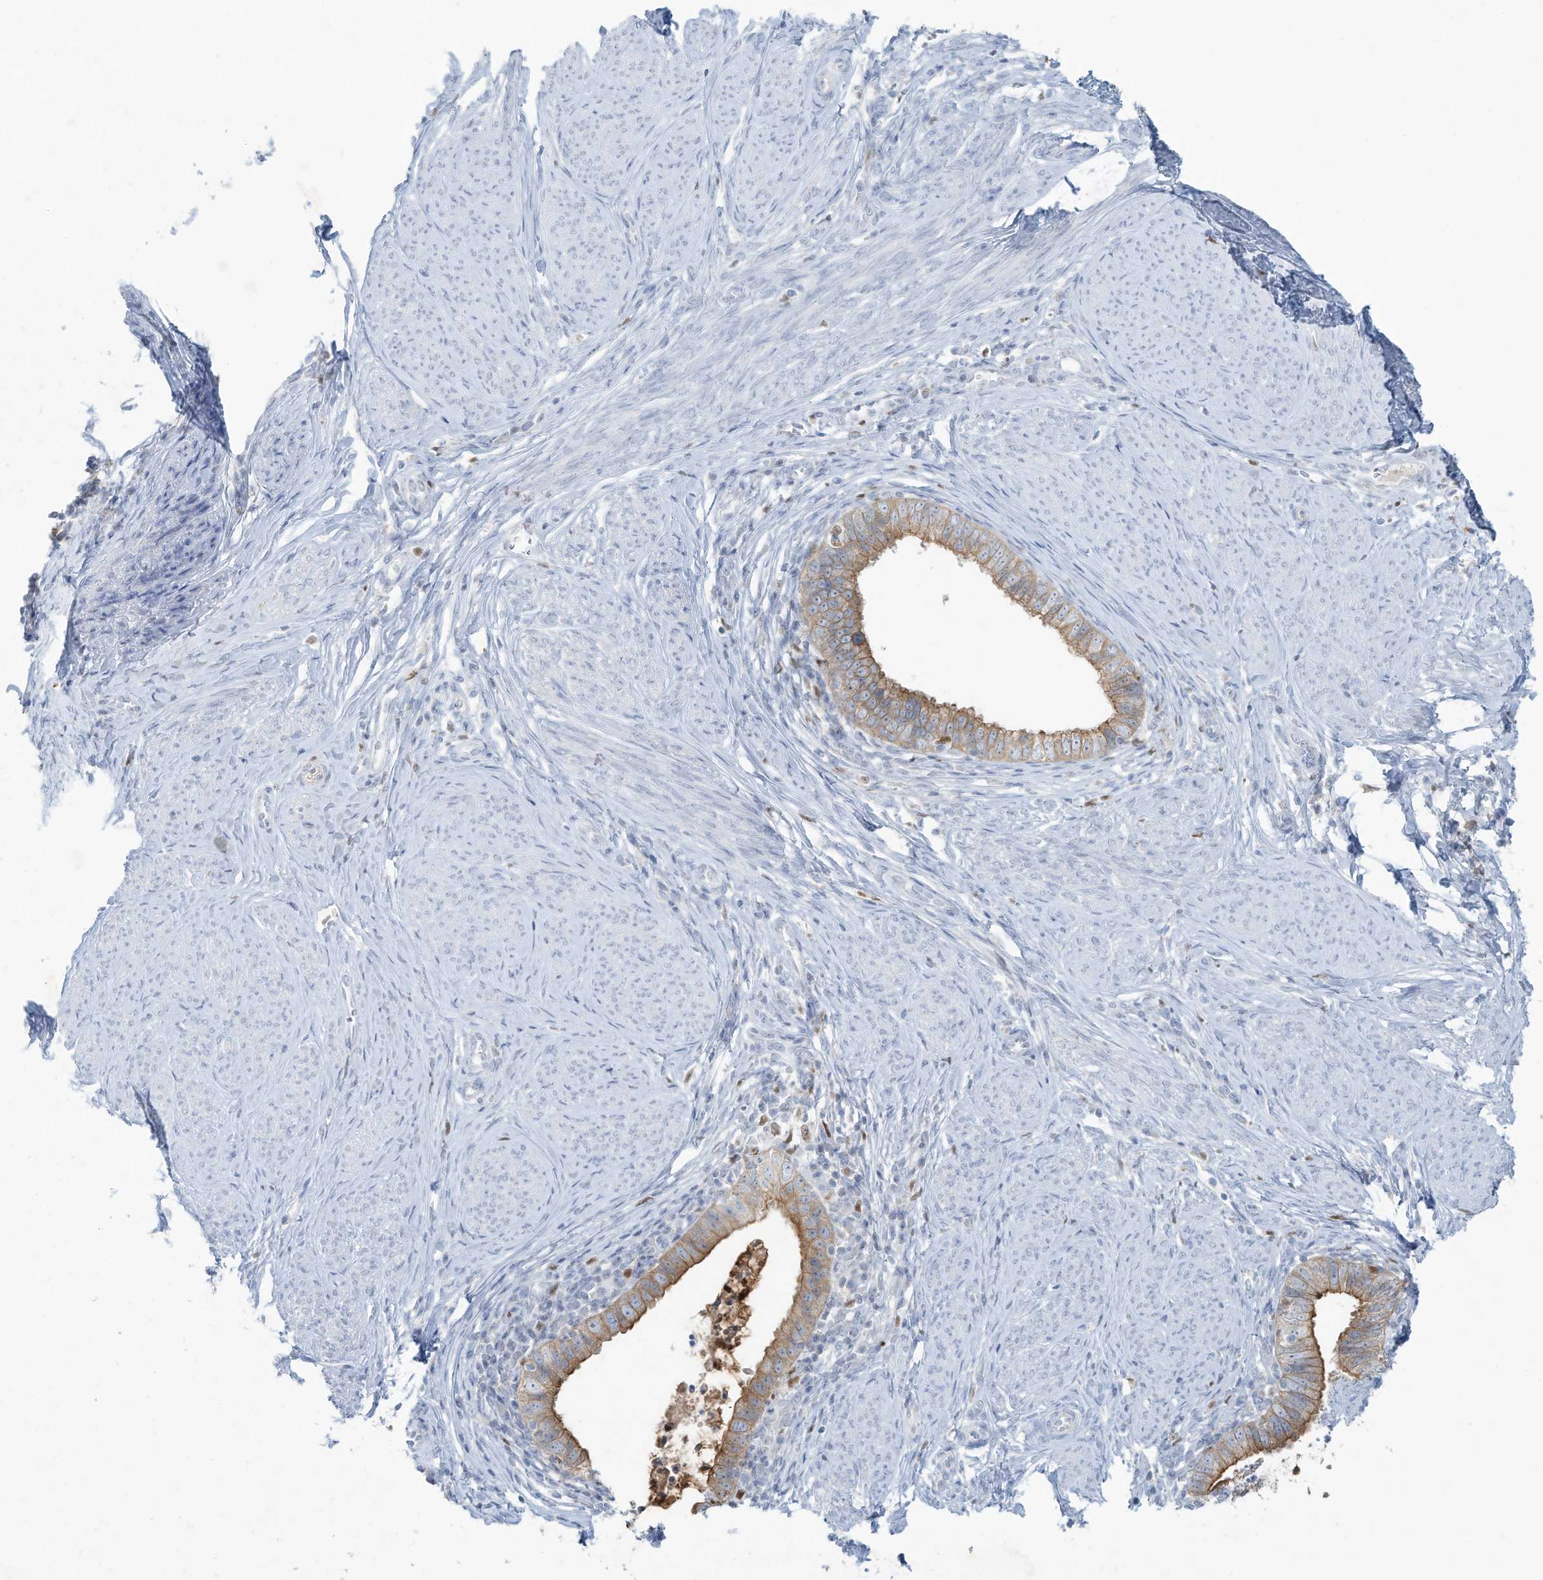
{"staining": {"intensity": "moderate", "quantity": ">75%", "location": "cytoplasmic/membranous"}, "tissue": "cervical cancer", "cell_type": "Tumor cells", "image_type": "cancer", "snomed": [{"axis": "morphology", "description": "Adenocarcinoma, NOS"}, {"axis": "topography", "description": "Cervix"}], "caption": "Protein staining reveals moderate cytoplasmic/membranous staining in approximately >75% of tumor cells in cervical cancer (adenocarcinoma). The staining is performed using DAB (3,3'-diaminobenzidine) brown chromogen to label protein expression. The nuclei are counter-stained blue using hematoxylin.", "gene": "TUBE1", "patient": {"sex": "female", "age": 36}}